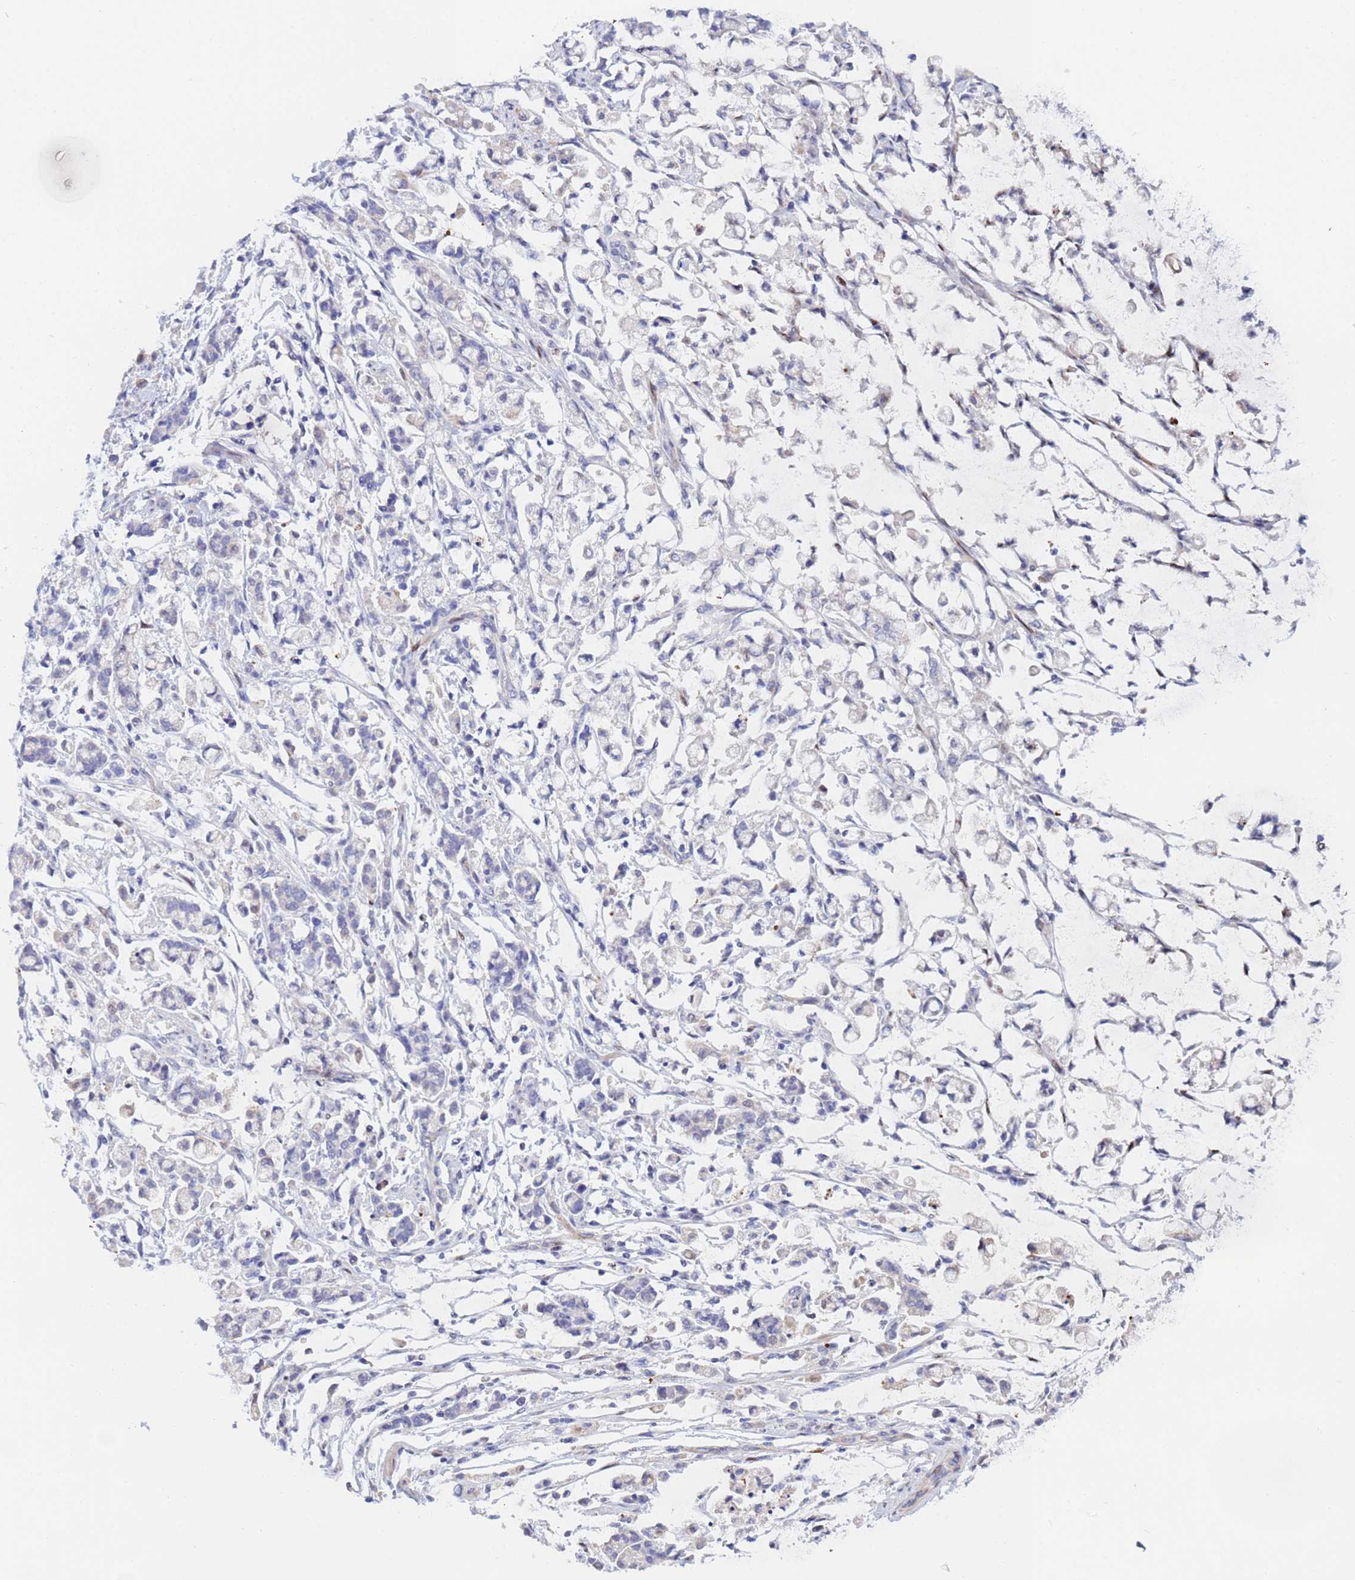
{"staining": {"intensity": "negative", "quantity": "none", "location": "none"}, "tissue": "stomach cancer", "cell_type": "Tumor cells", "image_type": "cancer", "snomed": [{"axis": "morphology", "description": "Adenocarcinoma, NOS"}, {"axis": "topography", "description": "Stomach"}], "caption": "DAB (3,3'-diaminobenzidine) immunohistochemical staining of stomach cancer exhibits no significant staining in tumor cells.", "gene": "PPP6R1", "patient": {"sex": "female", "age": 60}}